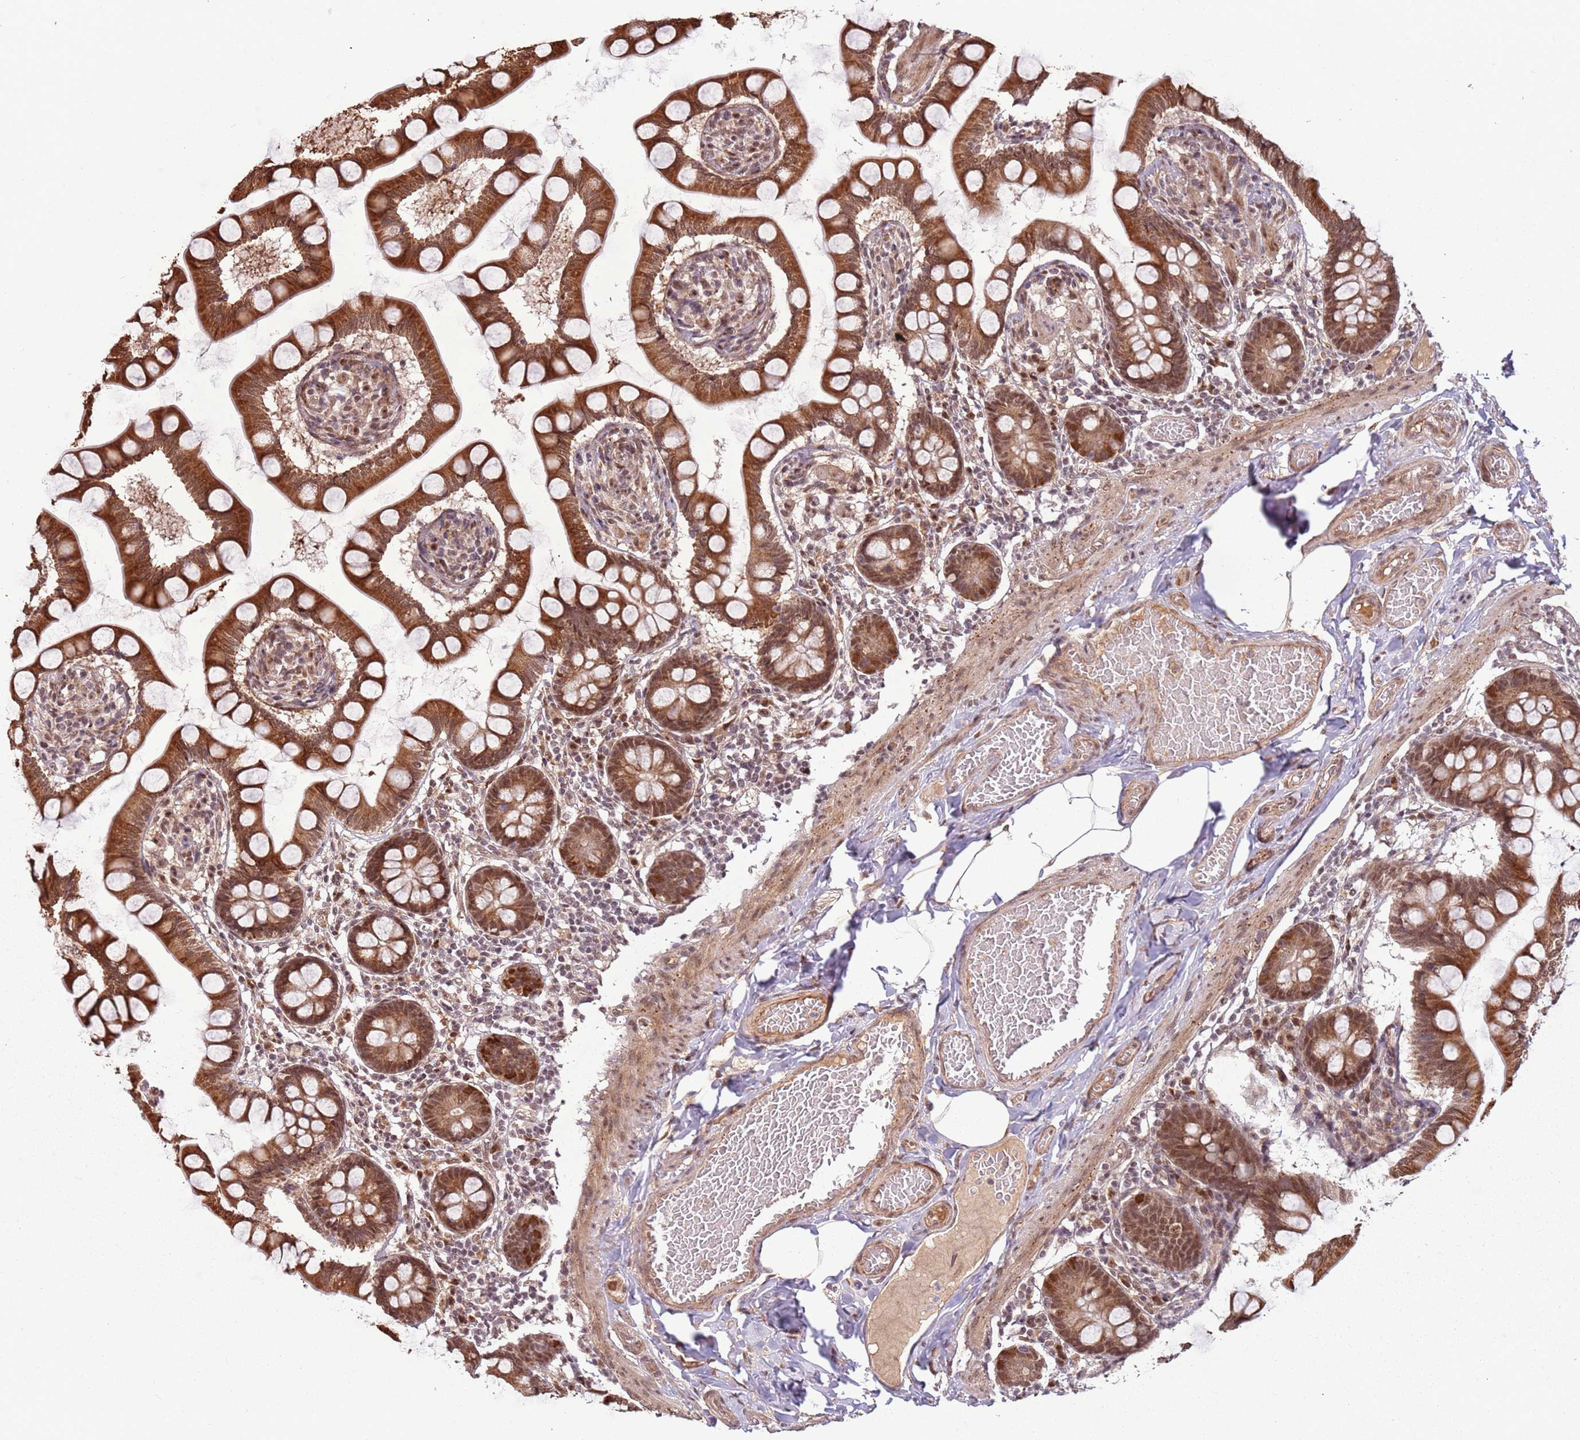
{"staining": {"intensity": "strong", "quantity": ">75%", "location": "cytoplasmic/membranous,nuclear"}, "tissue": "small intestine", "cell_type": "Glandular cells", "image_type": "normal", "snomed": [{"axis": "morphology", "description": "Normal tissue, NOS"}, {"axis": "topography", "description": "Small intestine"}], "caption": "A high amount of strong cytoplasmic/membranous,nuclear expression is seen in about >75% of glandular cells in benign small intestine.", "gene": "POLR3H", "patient": {"sex": "male", "age": 41}}